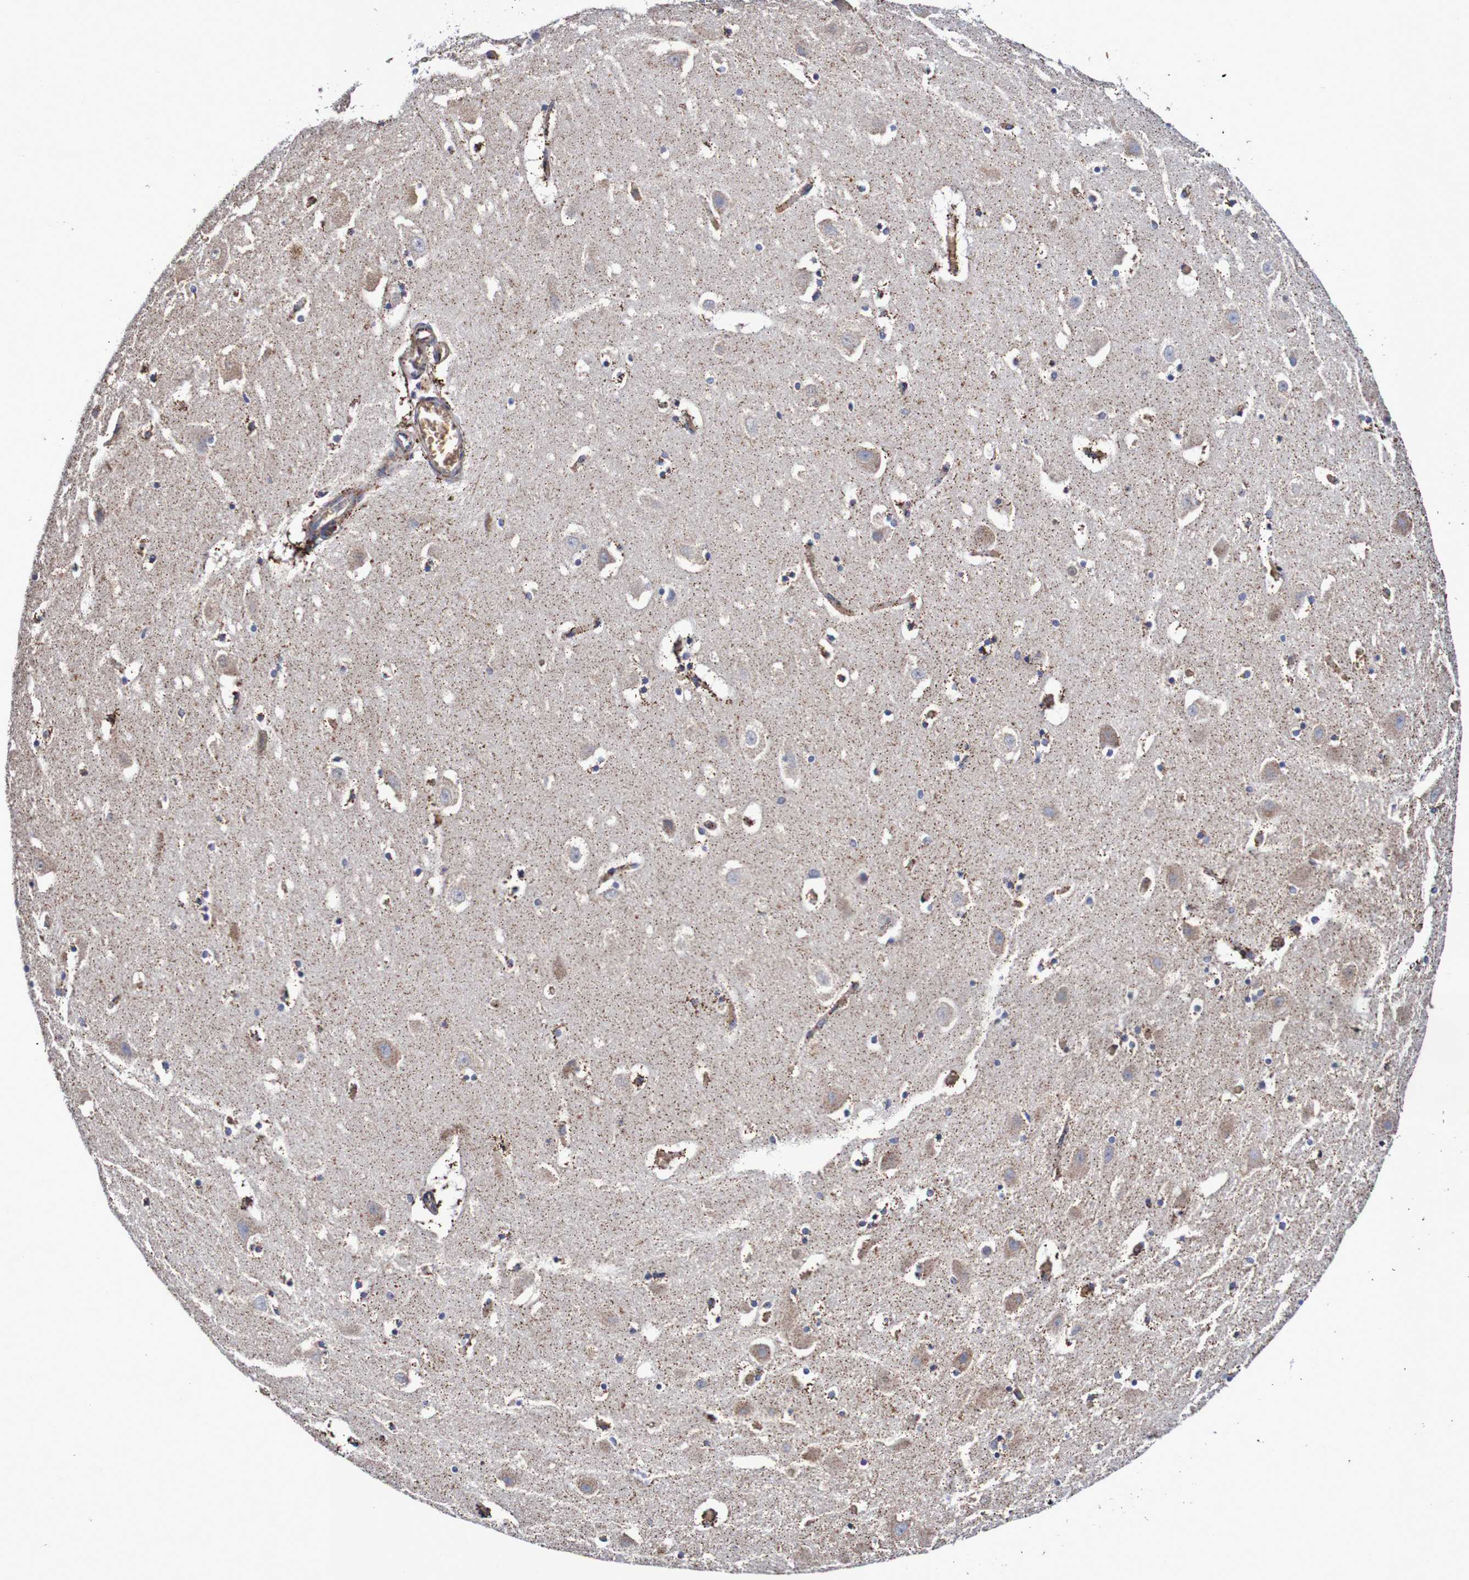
{"staining": {"intensity": "negative", "quantity": "none", "location": "none"}, "tissue": "hippocampus", "cell_type": "Glial cells", "image_type": "normal", "snomed": [{"axis": "morphology", "description": "Normal tissue, NOS"}, {"axis": "topography", "description": "Hippocampus"}], "caption": "Immunohistochemistry (IHC) of unremarkable hippocampus displays no positivity in glial cells.", "gene": "WNT4", "patient": {"sex": "male", "age": 45}}